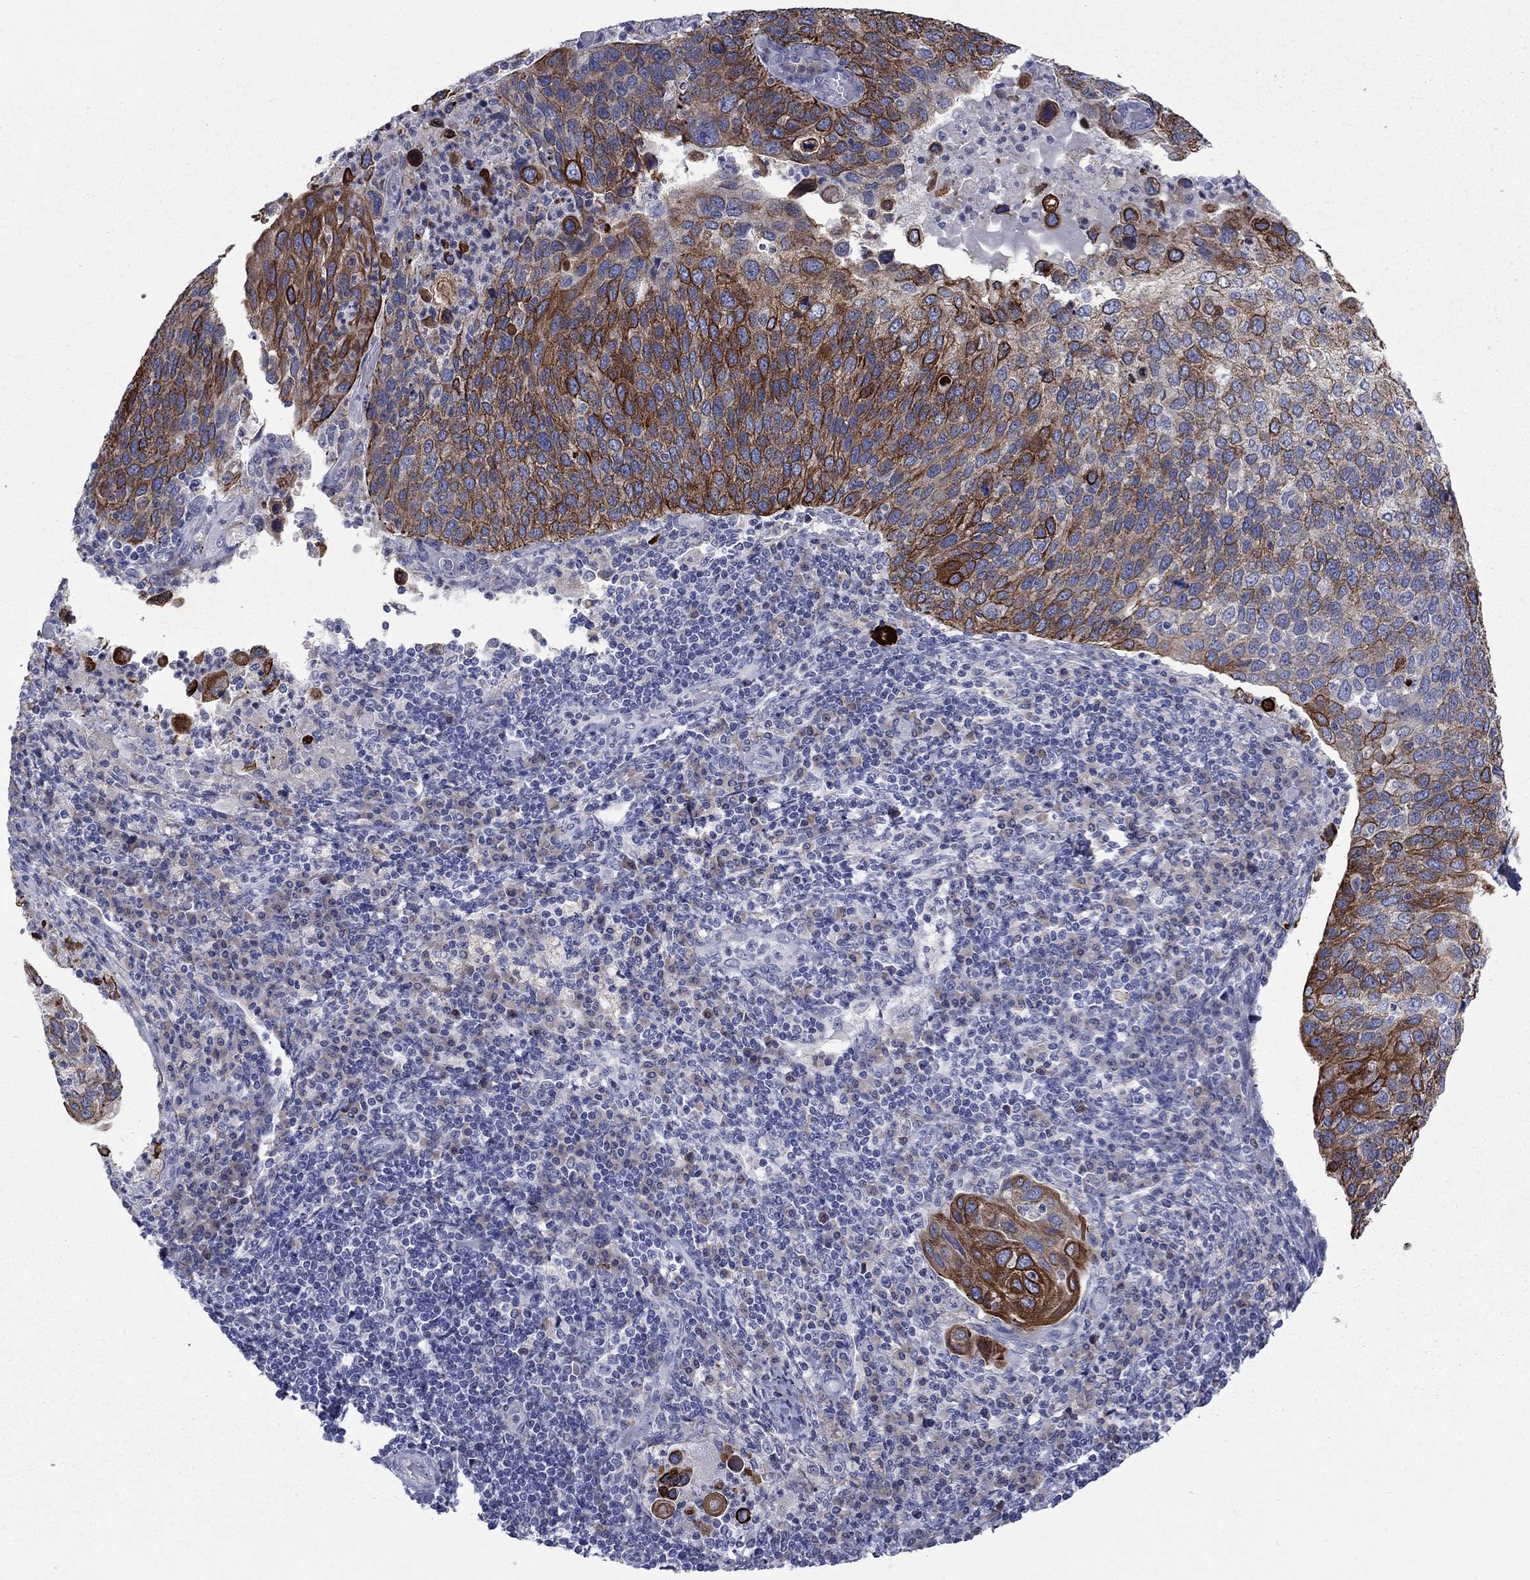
{"staining": {"intensity": "strong", "quantity": "25%-75%", "location": "cytoplasmic/membranous,nuclear"}, "tissue": "cervical cancer", "cell_type": "Tumor cells", "image_type": "cancer", "snomed": [{"axis": "morphology", "description": "Squamous cell carcinoma, NOS"}, {"axis": "topography", "description": "Cervix"}], "caption": "Tumor cells demonstrate high levels of strong cytoplasmic/membranous and nuclear staining in approximately 25%-75% of cells in human cervical squamous cell carcinoma.", "gene": "TMPRSS11A", "patient": {"sex": "female", "age": 54}}